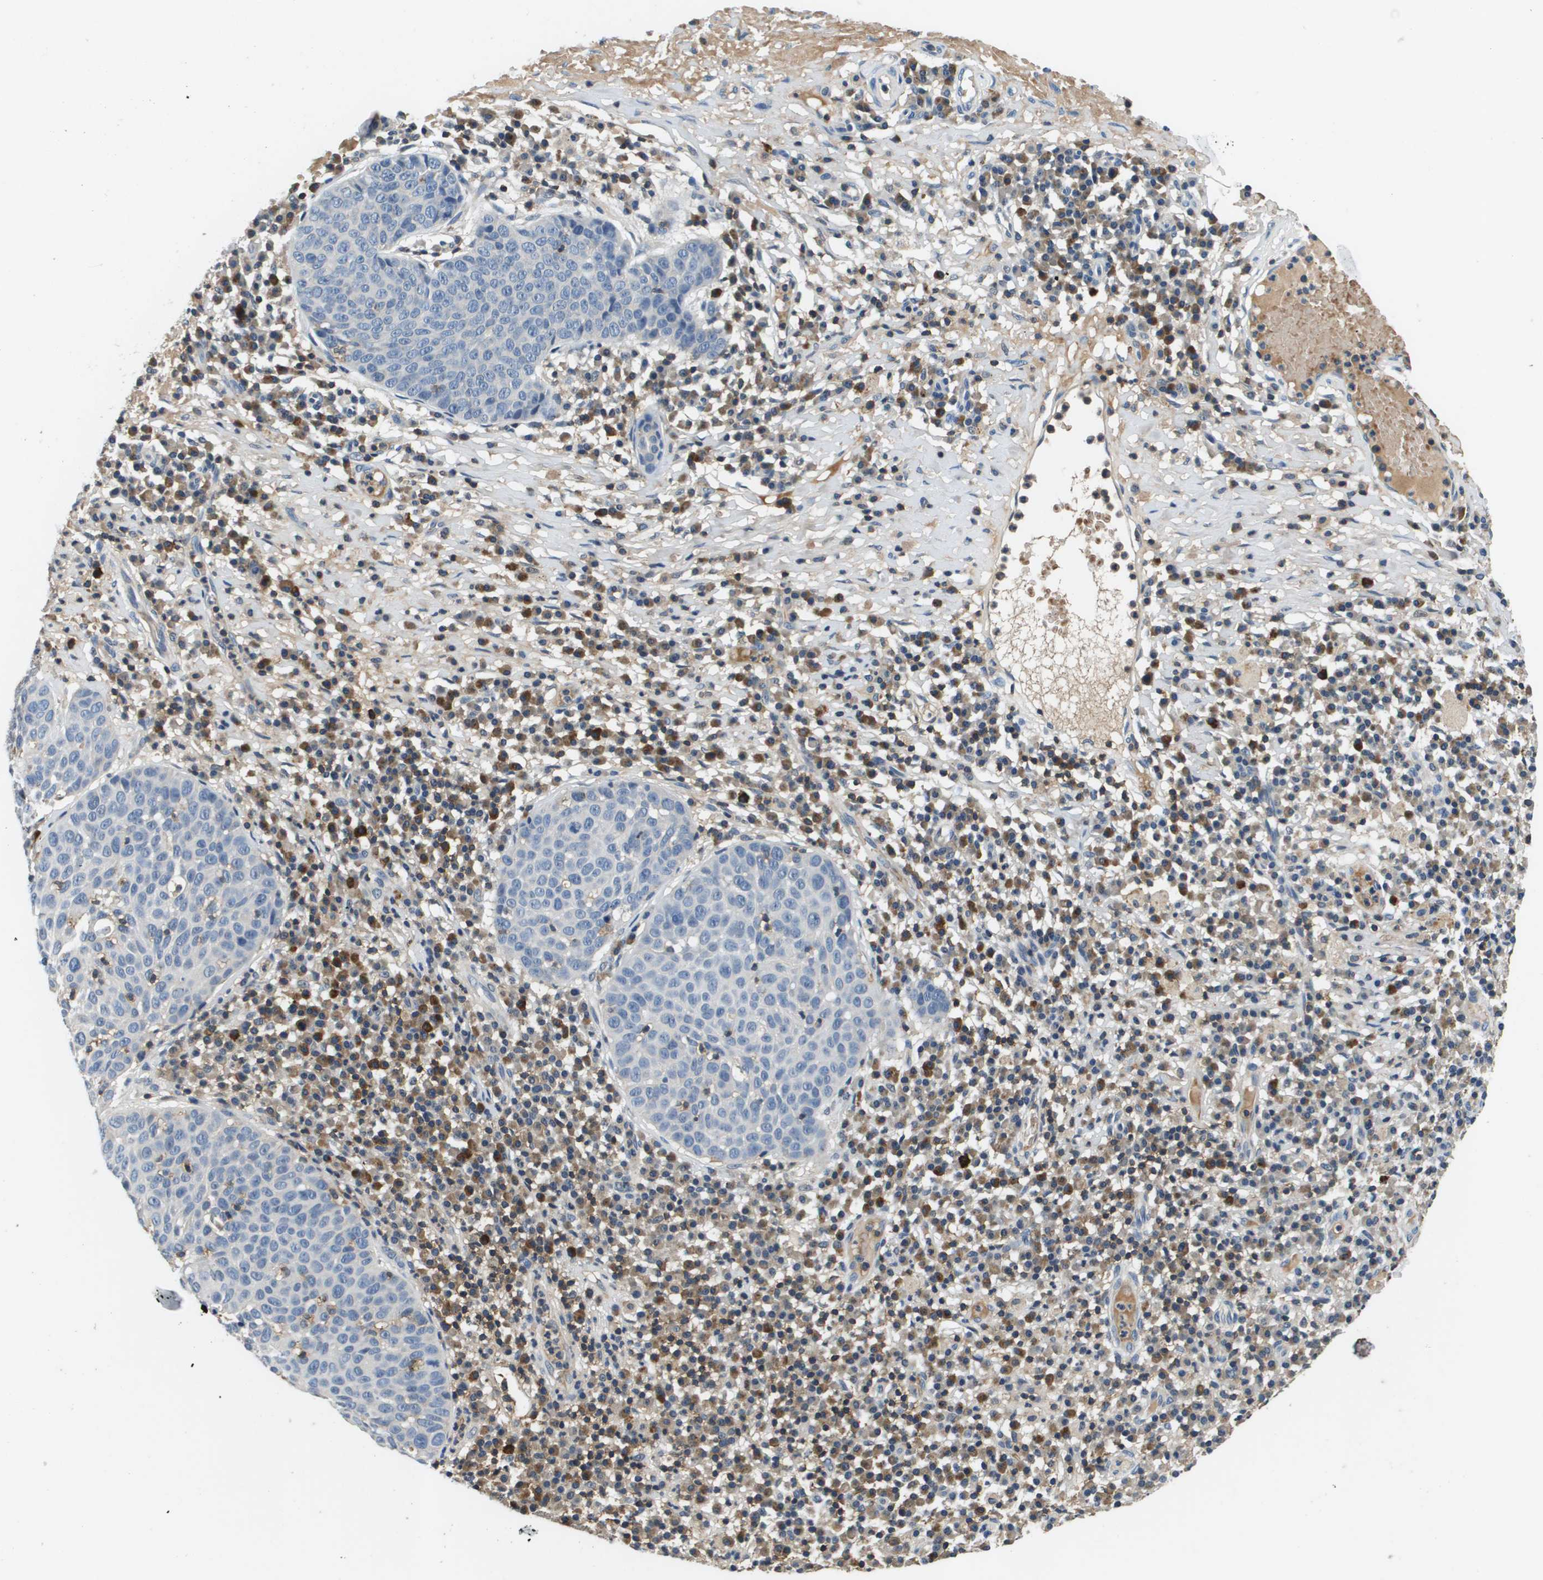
{"staining": {"intensity": "negative", "quantity": "none", "location": "none"}, "tissue": "skin cancer", "cell_type": "Tumor cells", "image_type": "cancer", "snomed": [{"axis": "morphology", "description": "Squamous cell carcinoma in situ, NOS"}, {"axis": "morphology", "description": "Squamous cell carcinoma, NOS"}, {"axis": "topography", "description": "Skin"}], "caption": "Immunohistochemistry (IHC) image of neoplastic tissue: skin cancer (squamous cell carcinoma in situ) stained with DAB (3,3'-diaminobenzidine) reveals no significant protein expression in tumor cells.", "gene": "KCNQ5", "patient": {"sex": "male", "age": 93}}